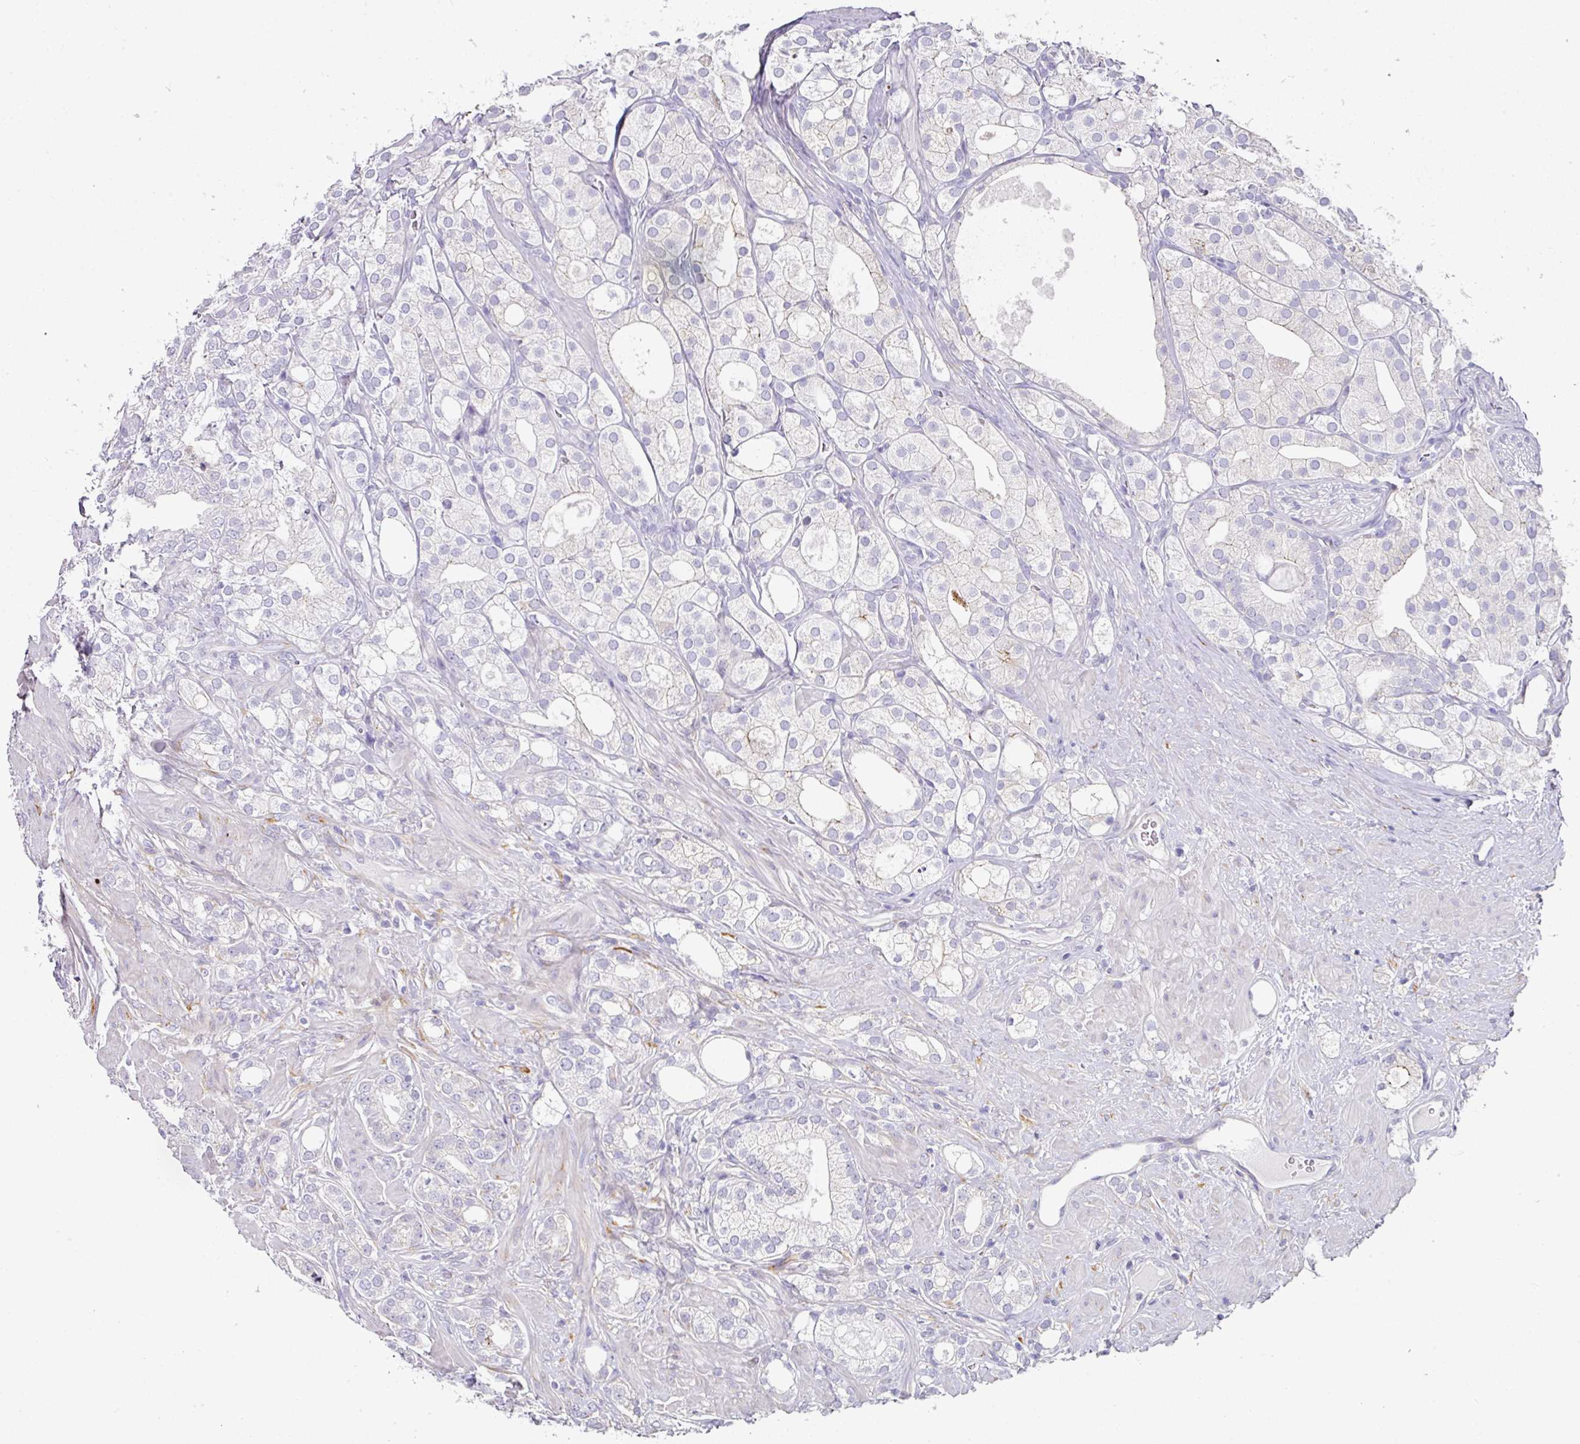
{"staining": {"intensity": "negative", "quantity": "none", "location": "none"}, "tissue": "prostate cancer", "cell_type": "Tumor cells", "image_type": "cancer", "snomed": [{"axis": "morphology", "description": "Adenocarcinoma, High grade"}, {"axis": "topography", "description": "Prostate"}], "caption": "Immunohistochemical staining of prostate cancer shows no significant staining in tumor cells.", "gene": "ANKRD29", "patient": {"sex": "male", "age": 50}}